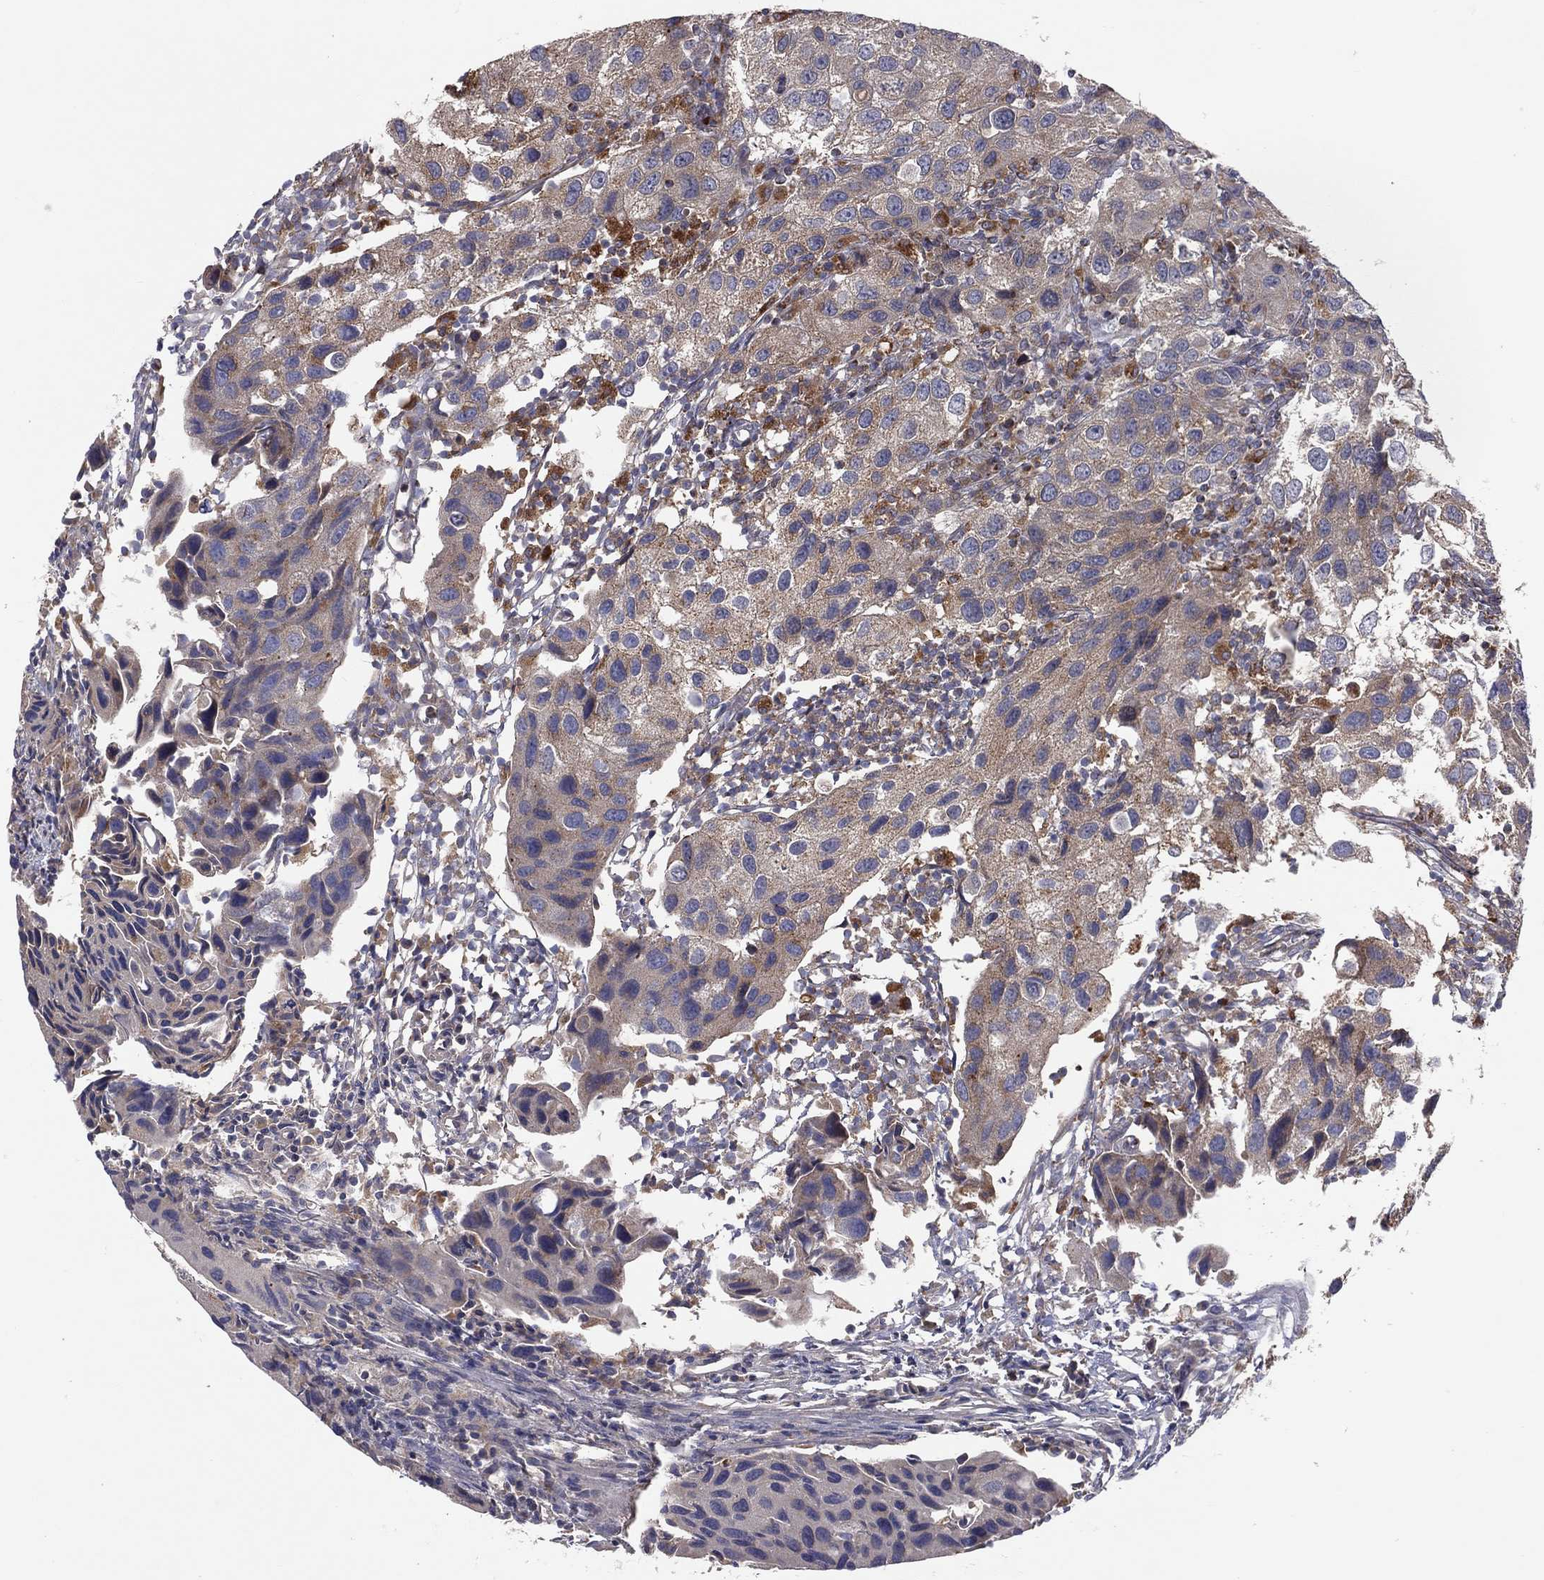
{"staining": {"intensity": "weak", "quantity": "25%-75%", "location": "cytoplasmic/membranous"}, "tissue": "urothelial cancer", "cell_type": "Tumor cells", "image_type": "cancer", "snomed": [{"axis": "morphology", "description": "Urothelial carcinoma, High grade"}, {"axis": "topography", "description": "Urinary bladder"}], "caption": "Brown immunohistochemical staining in human high-grade urothelial carcinoma reveals weak cytoplasmic/membranous expression in approximately 25%-75% of tumor cells.", "gene": "STARD3", "patient": {"sex": "male", "age": 79}}